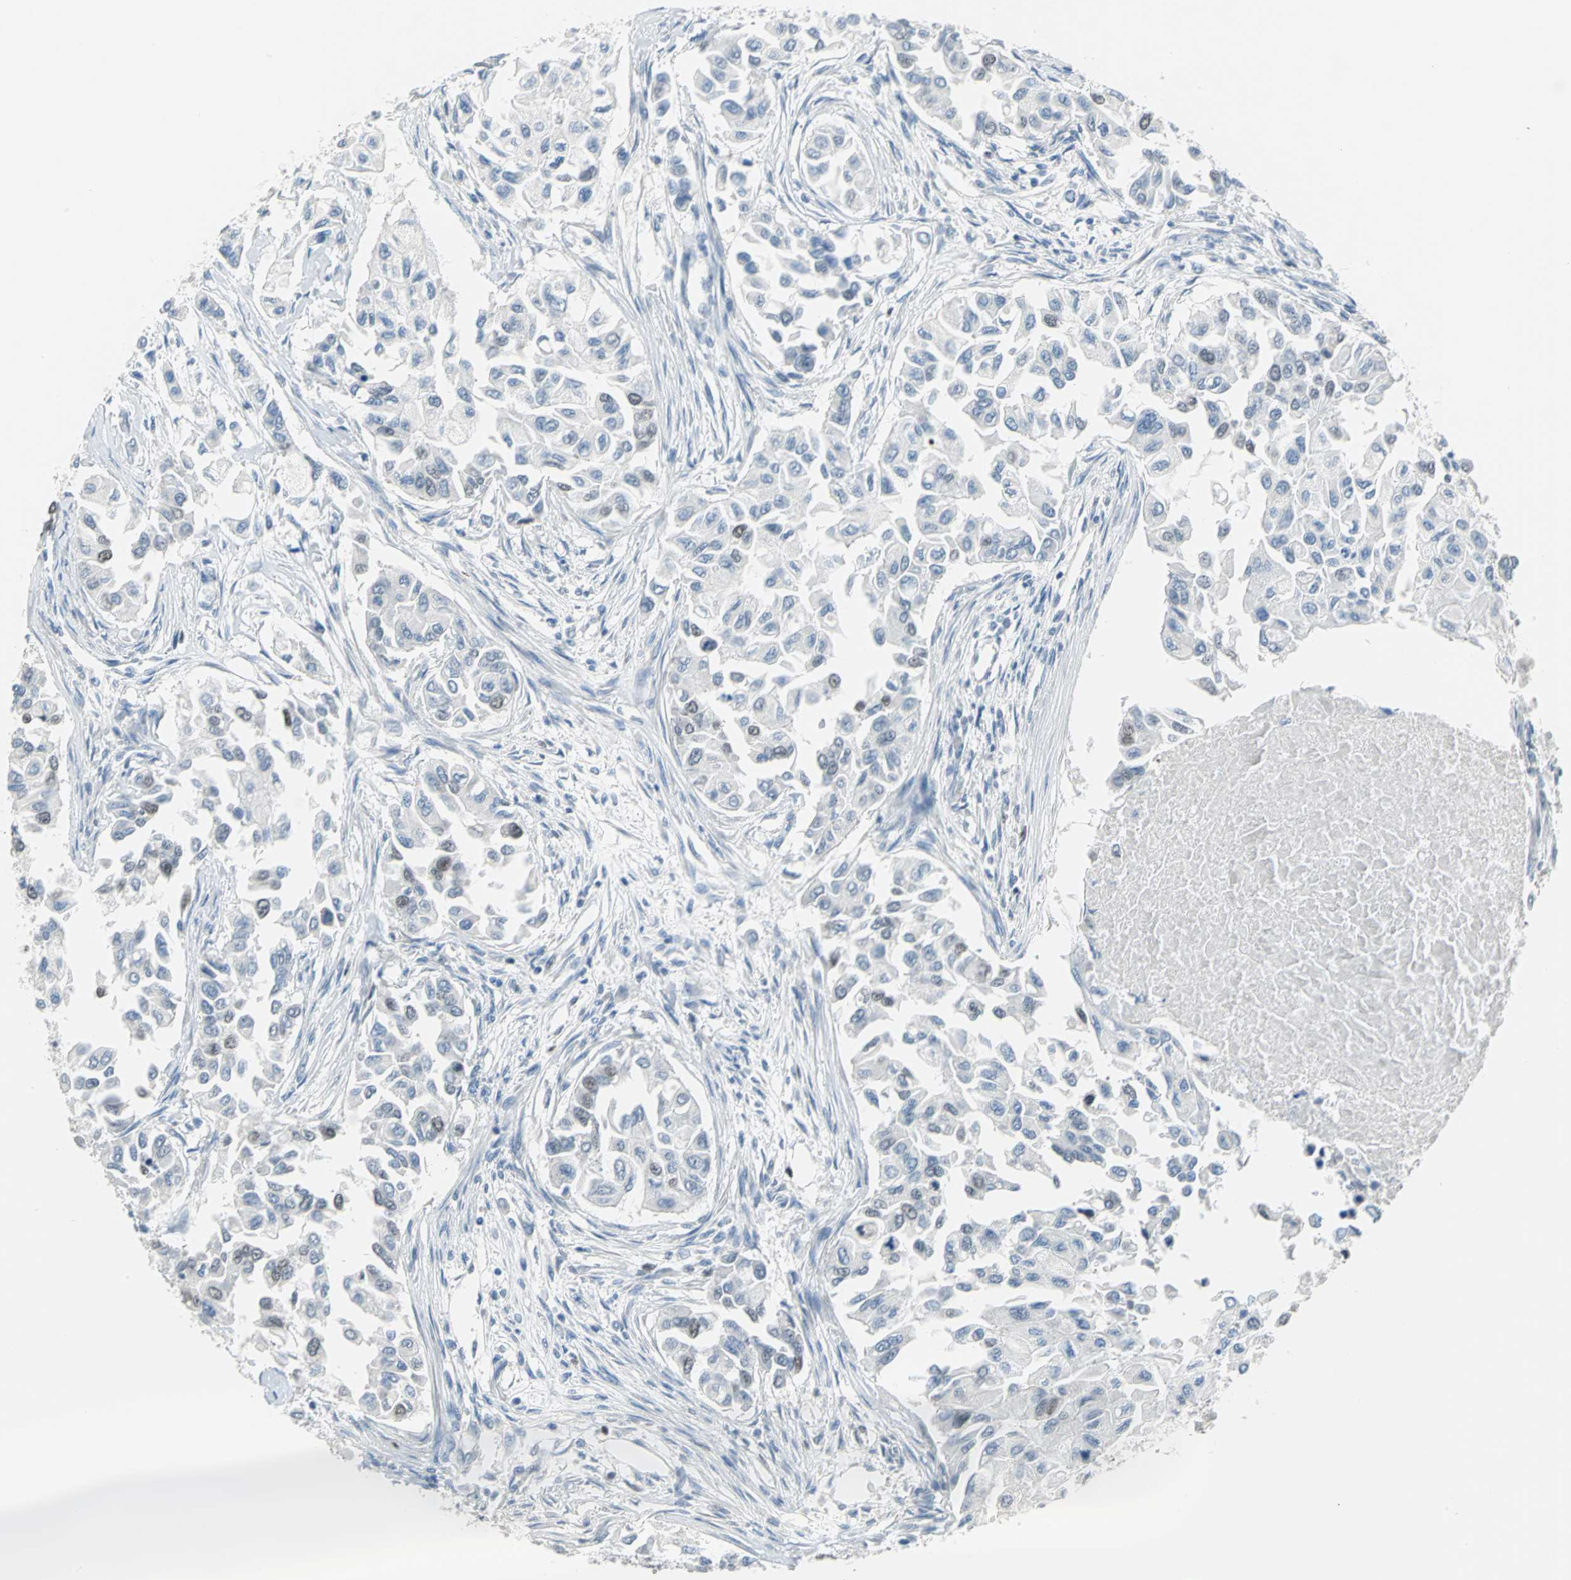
{"staining": {"intensity": "moderate", "quantity": "<25%", "location": "nuclear"}, "tissue": "breast cancer", "cell_type": "Tumor cells", "image_type": "cancer", "snomed": [{"axis": "morphology", "description": "Normal tissue, NOS"}, {"axis": "morphology", "description": "Duct carcinoma"}, {"axis": "topography", "description": "Breast"}], "caption": "Breast cancer (invasive ductal carcinoma) stained with DAB immunohistochemistry reveals low levels of moderate nuclear positivity in about <25% of tumor cells.", "gene": "MCM3", "patient": {"sex": "female", "age": 49}}